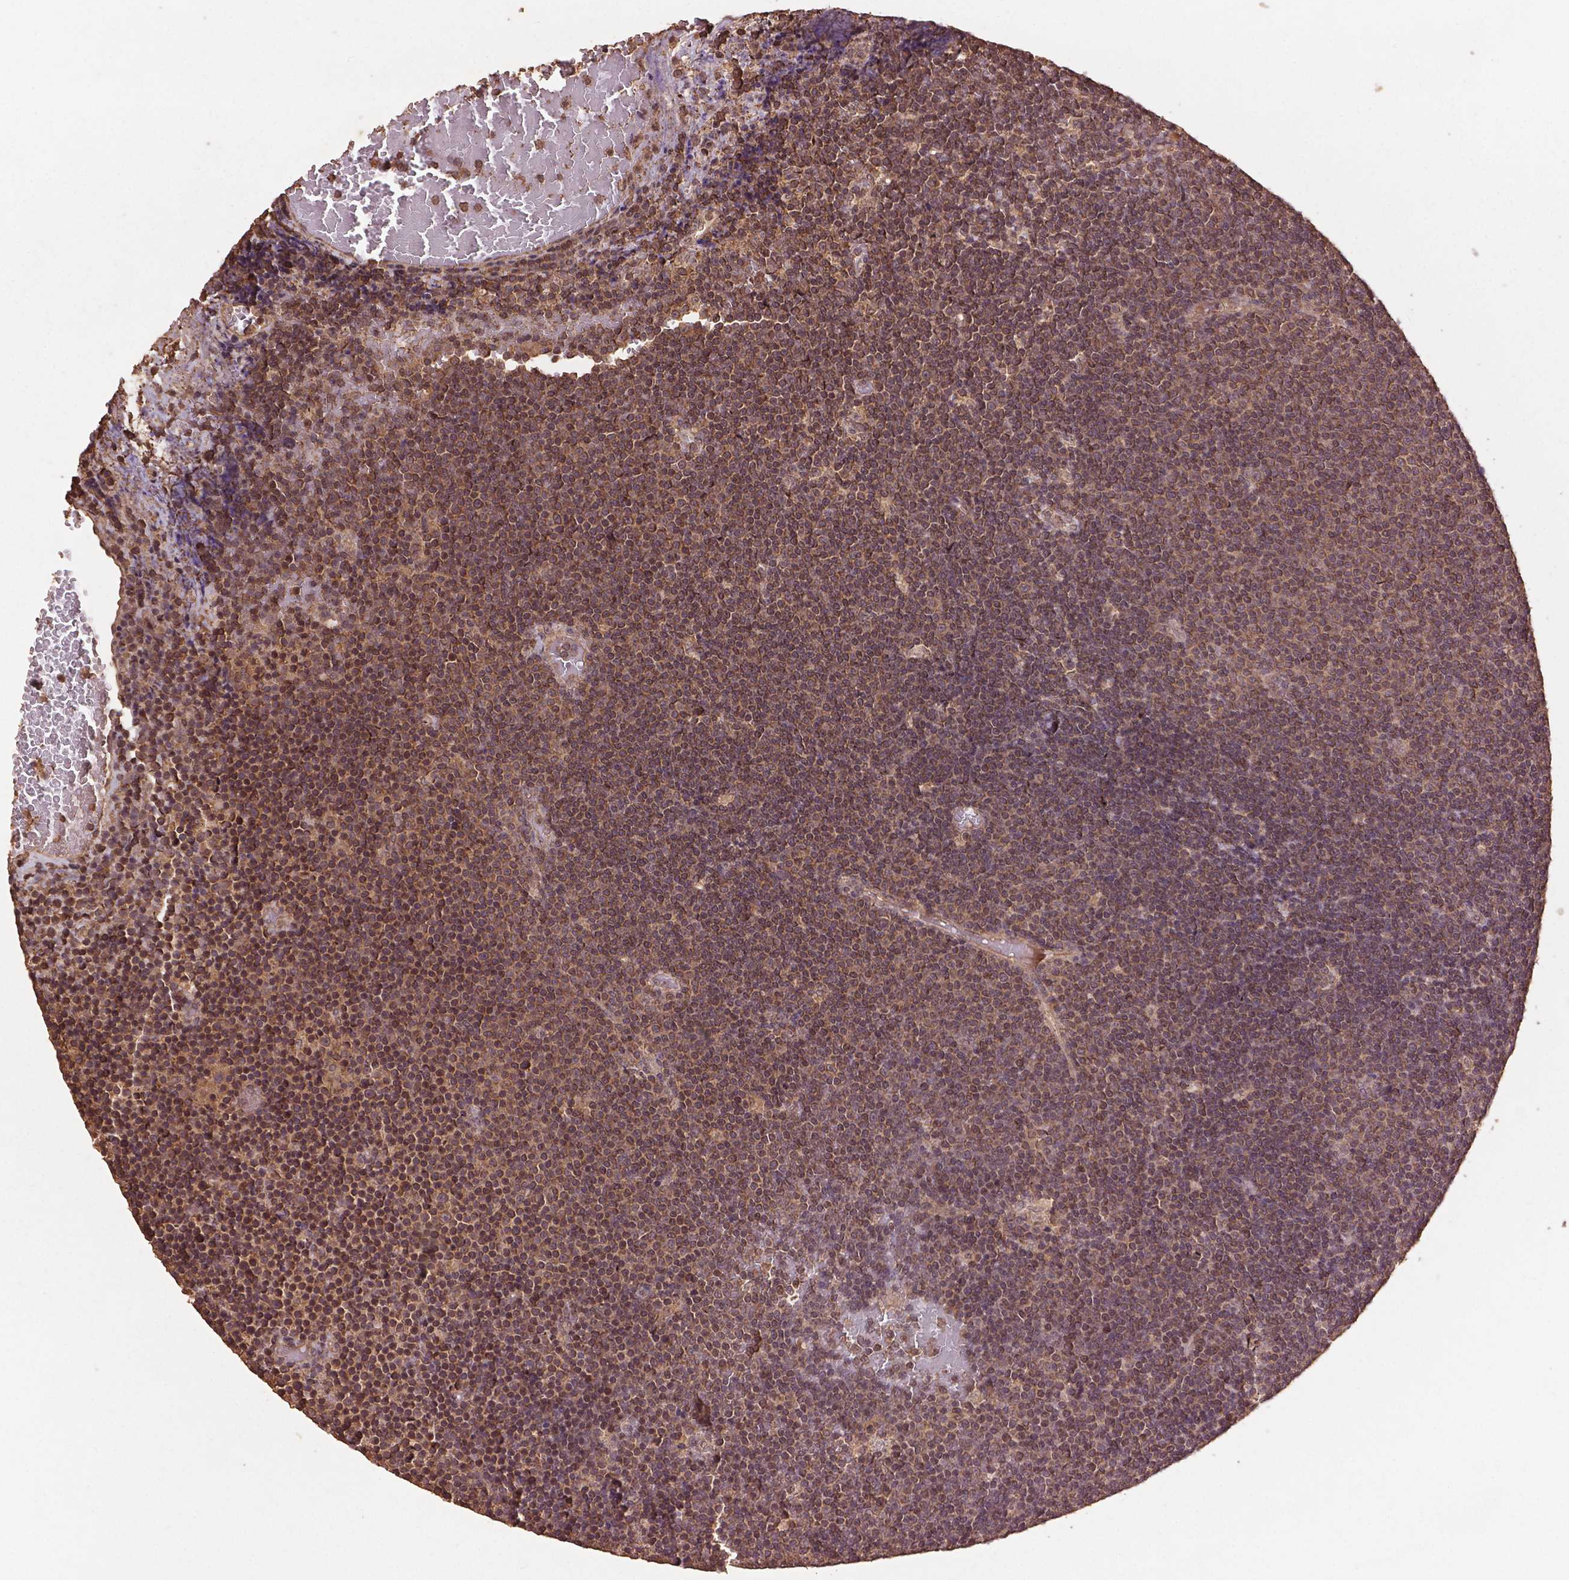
{"staining": {"intensity": "weak", "quantity": ">75%", "location": "cytoplasmic/membranous,nuclear"}, "tissue": "lymphoma", "cell_type": "Tumor cells", "image_type": "cancer", "snomed": [{"axis": "morphology", "description": "Malignant lymphoma, non-Hodgkin's type, Low grade"}, {"axis": "topography", "description": "Brain"}], "caption": "The immunohistochemical stain labels weak cytoplasmic/membranous and nuclear expression in tumor cells of malignant lymphoma, non-Hodgkin's type (low-grade) tissue.", "gene": "BABAM1", "patient": {"sex": "female", "age": 66}}